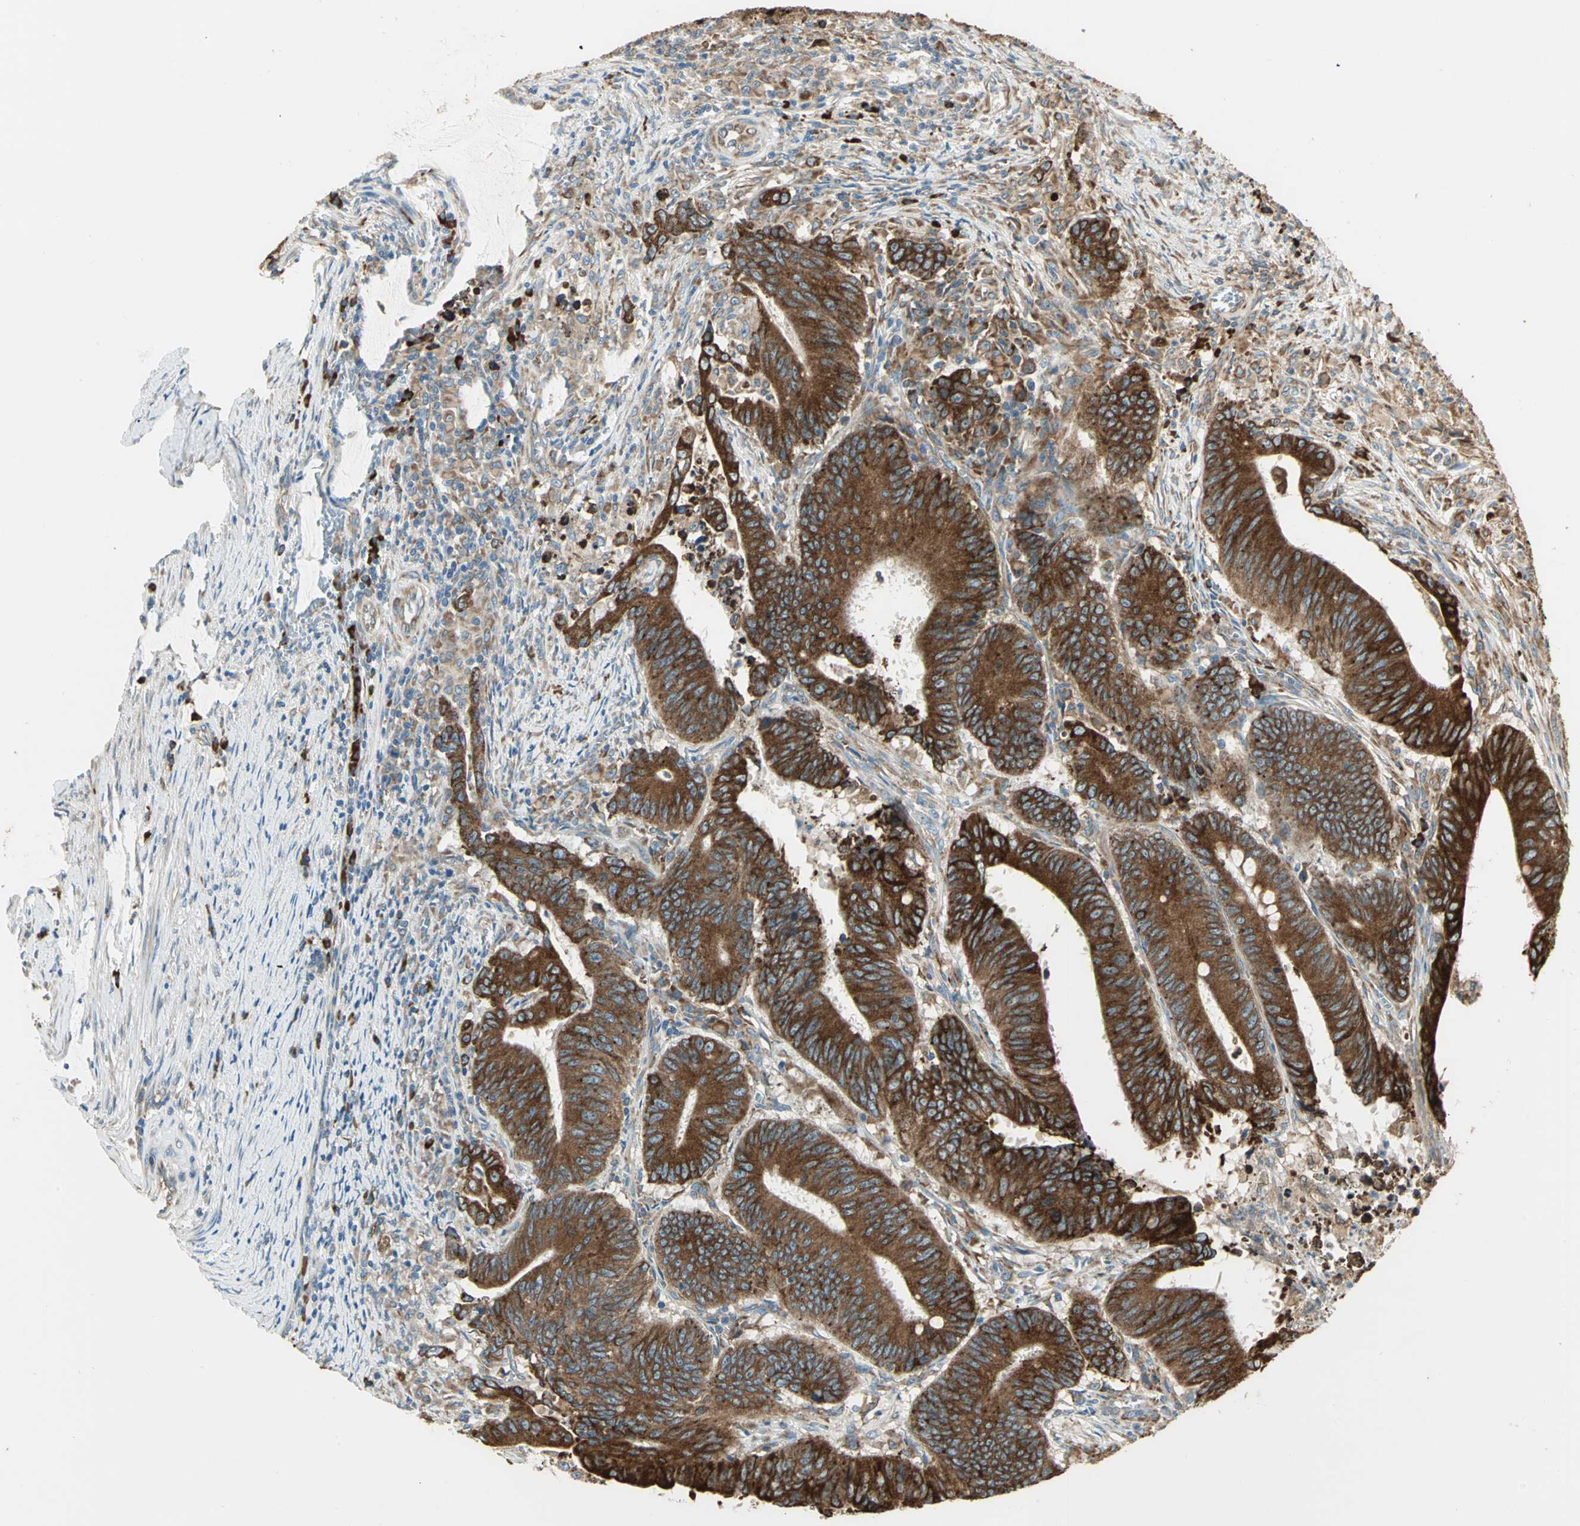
{"staining": {"intensity": "strong", "quantity": ">75%", "location": "cytoplasmic/membranous"}, "tissue": "colorectal cancer", "cell_type": "Tumor cells", "image_type": "cancer", "snomed": [{"axis": "morphology", "description": "Adenocarcinoma, NOS"}, {"axis": "topography", "description": "Colon"}], "caption": "Protein staining of colorectal cancer (adenocarcinoma) tissue exhibits strong cytoplasmic/membranous positivity in about >75% of tumor cells. The protein of interest is stained brown, and the nuclei are stained in blue (DAB (3,3'-diaminobenzidine) IHC with brightfield microscopy, high magnification).", "gene": "PDIA4", "patient": {"sex": "male", "age": 45}}